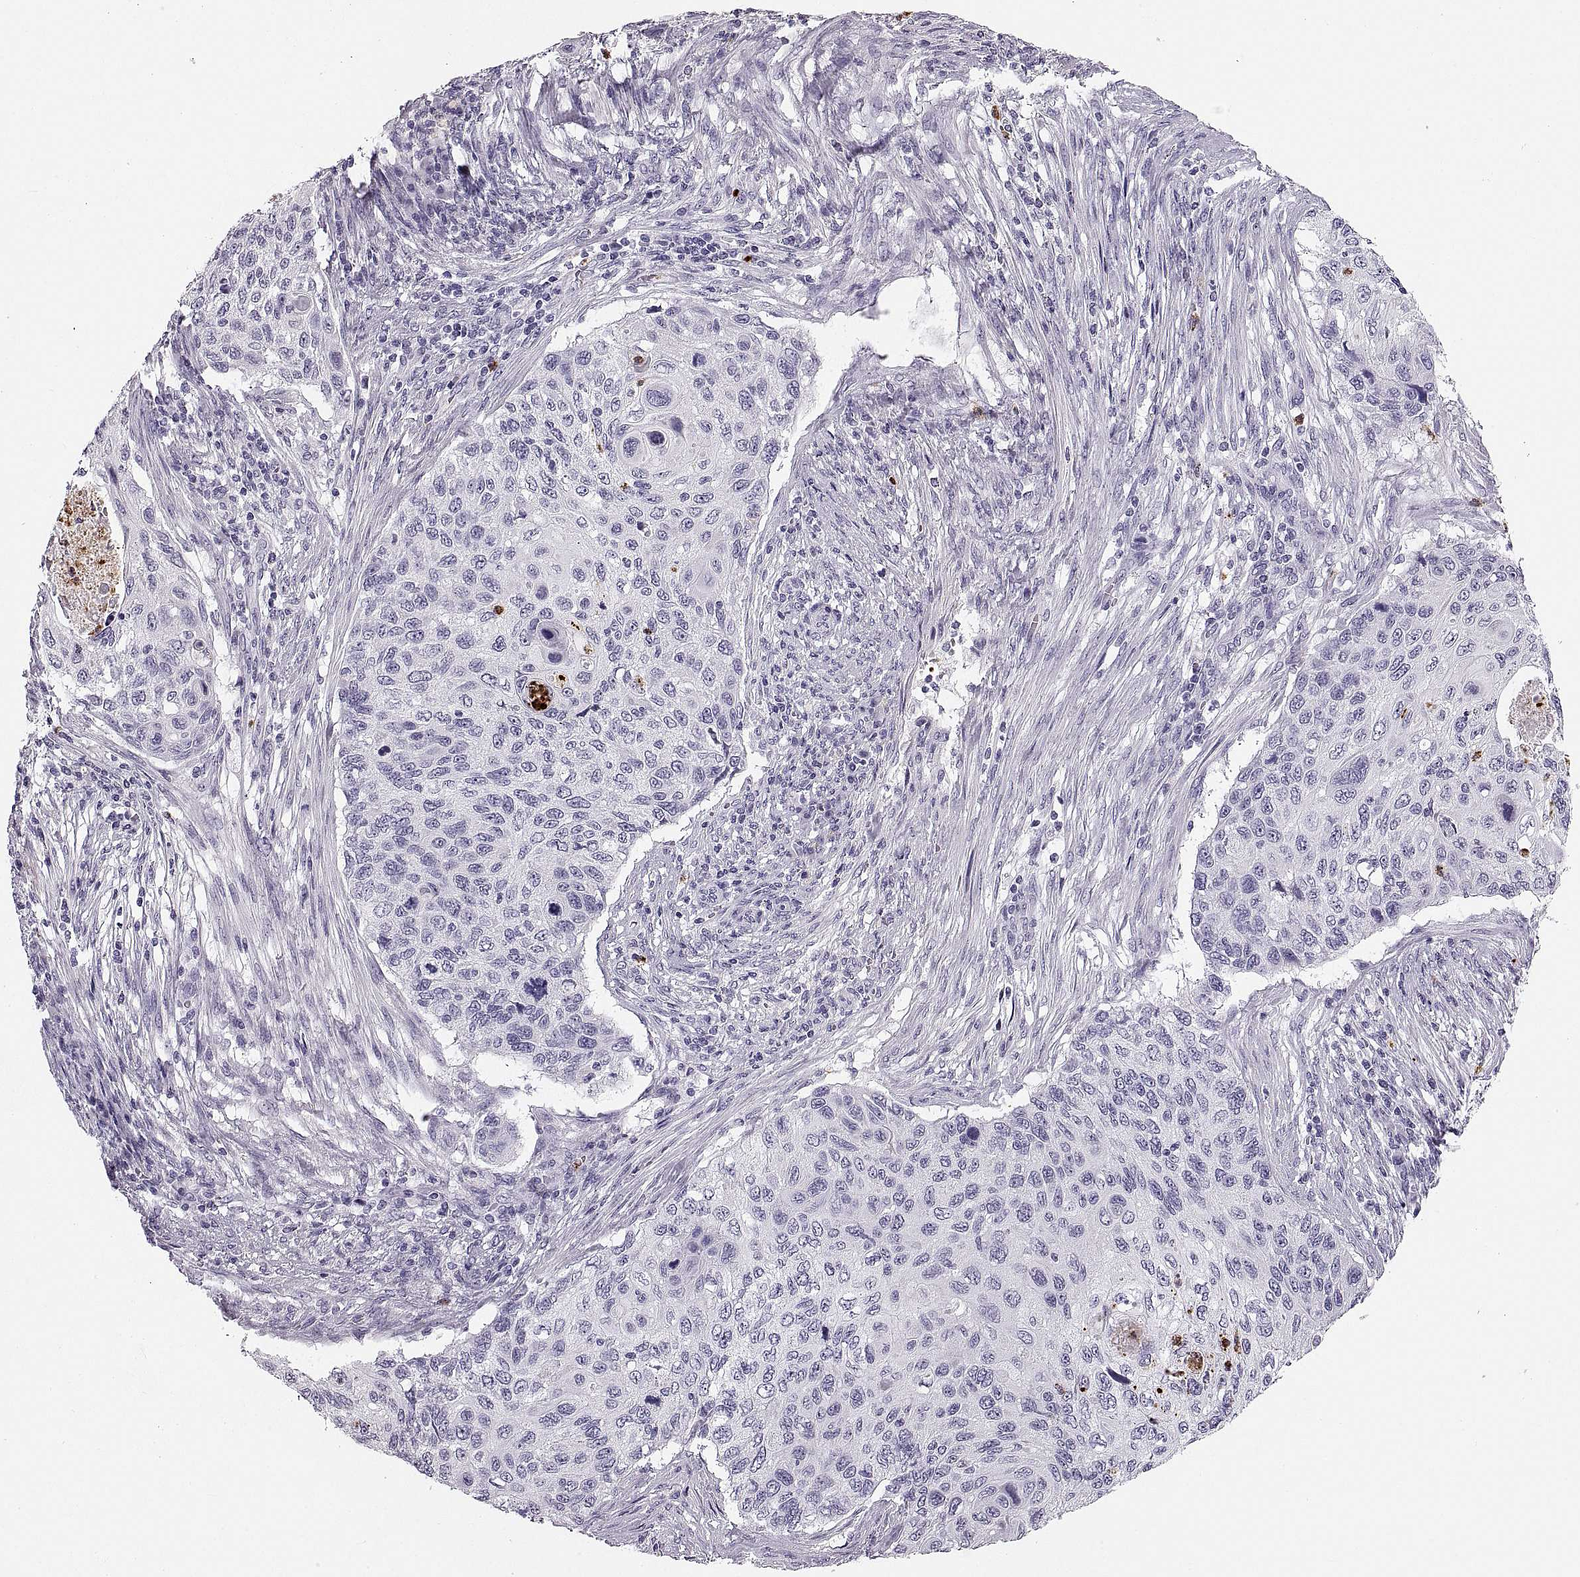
{"staining": {"intensity": "negative", "quantity": "none", "location": "none"}, "tissue": "cervical cancer", "cell_type": "Tumor cells", "image_type": "cancer", "snomed": [{"axis": "morphology", "description": "Squamous cell carcinoma, NOS"}, {"axis": "topography", "description": "Cervix"}], "caption": "A photomicrograph of cervical cancer stained for a protein exhibits no brown staining in tumor cells.", "gene": "MILR1", "patient": {"sex": "female", "age": 70}}